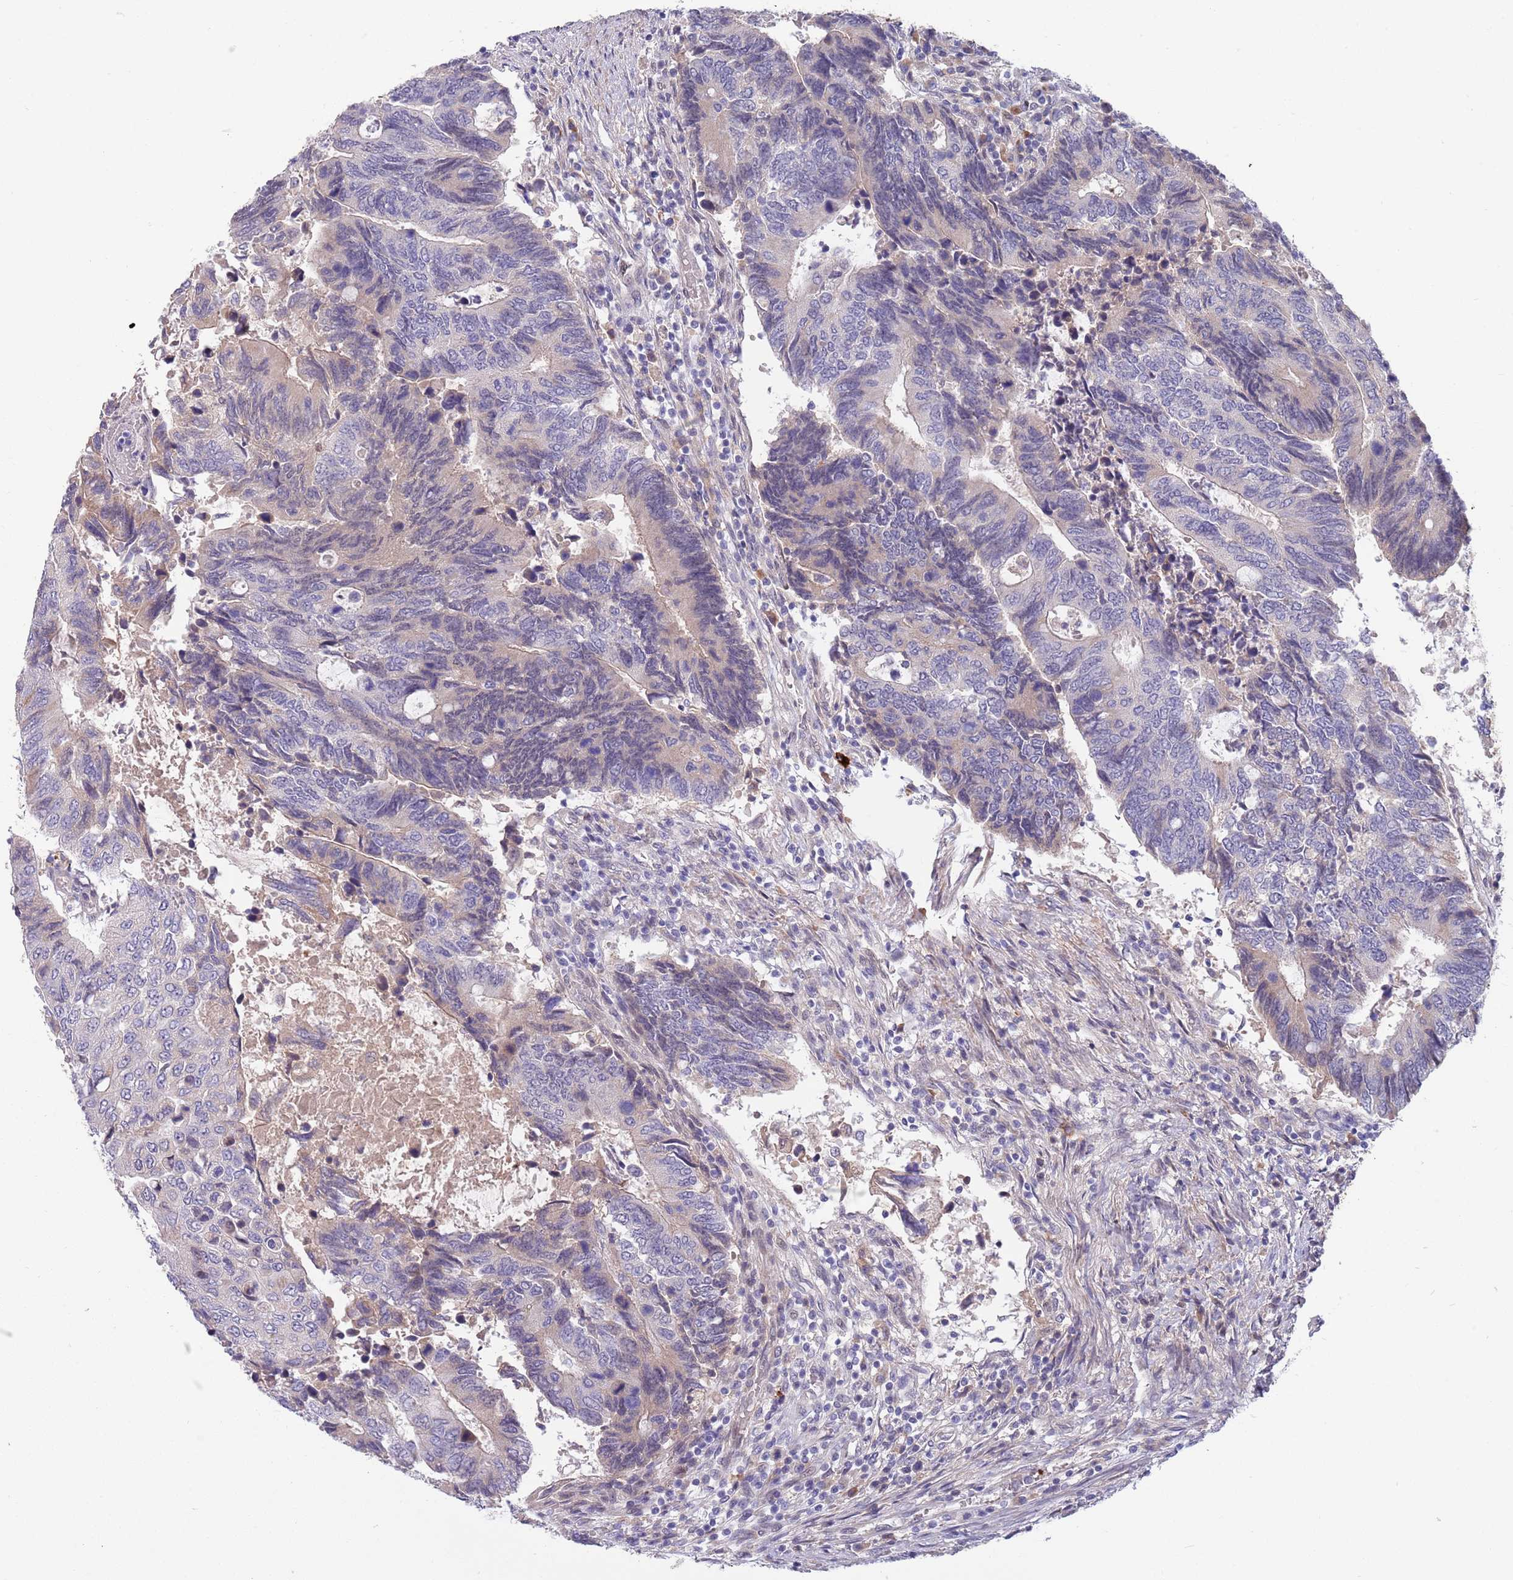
{"staining": {"intensity": "weak", "quantity": "<25%", "location": "cytoplasmic/membranous"}, "tissue": "colorectal cancer", "cell_type": "Tumor cells", "image_type": "cancer", "snomed": [{"axis": "morphology", "description": "Adenocarcinoma, NOS"}, {"axis": "topography", "description": "Colon"}], "caption": "High magnification brightfield microscopy of colorectal adenocarcinoma stained with DAB (brown) and counterstained with hematoxylin (blue): tumor cells show no significant staining. (IHC, brightfield microscopy, high magnification).", "gene": "NLRP6", "patient": {"sex": "male", "age": 87}}